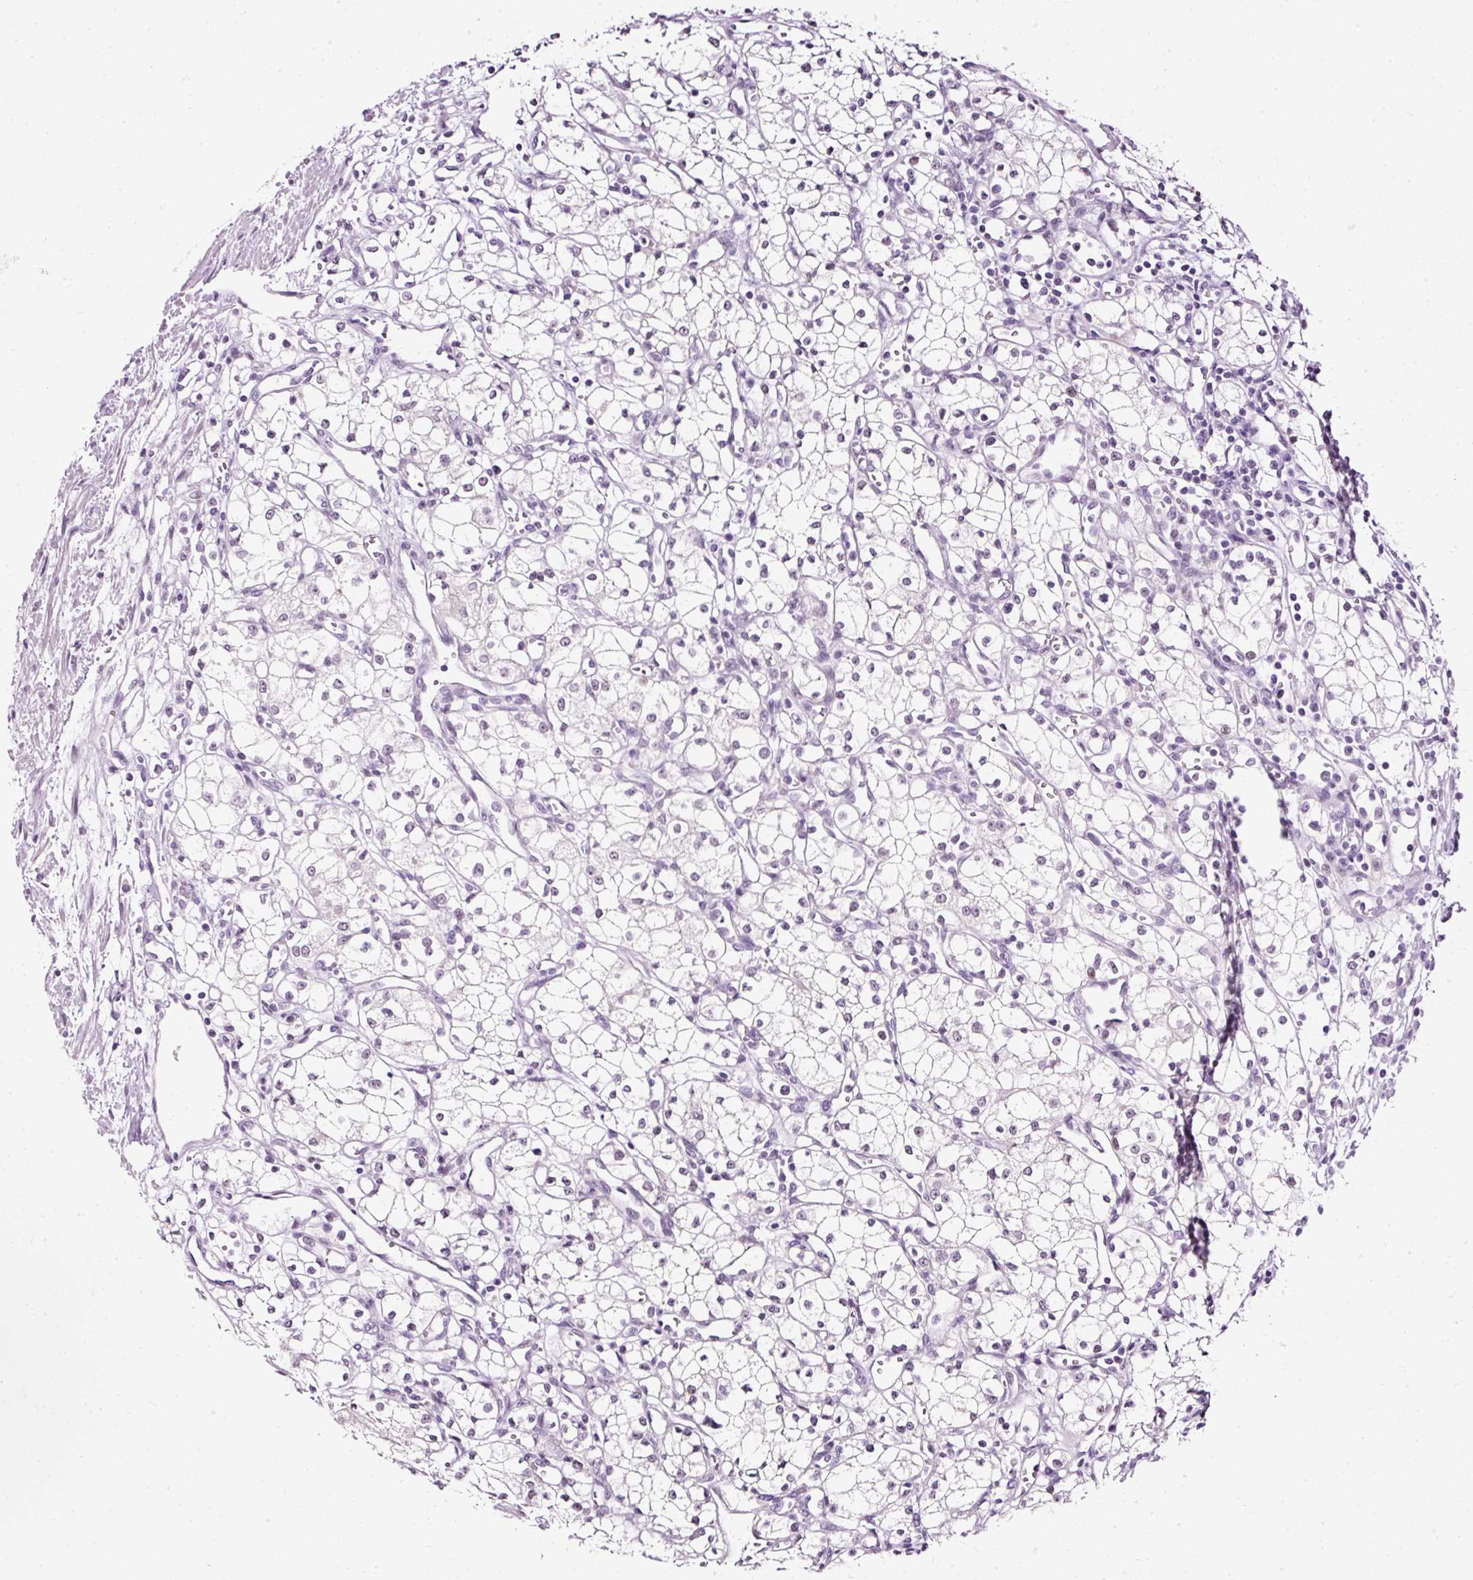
{"staining": {"intensity": "weak", "quantity": "25%-75%", "location": "nuclear"}, "tissue": "renal cancer", "cell_type": "Tumor cells", "image_type": "cancer", "snomed": [{"axis": "morphology", "description": "Adenocarcinoma, NOS"}, {"axis": "topography", "description": "Kidney"}], "caption": "Protein analysis of renal cancer tissue reveals weak nuclear positivity in about 25%-75% of tumor cells.", "gene": "PDE6B", "patient": {"sex": "male", "age": 59}}